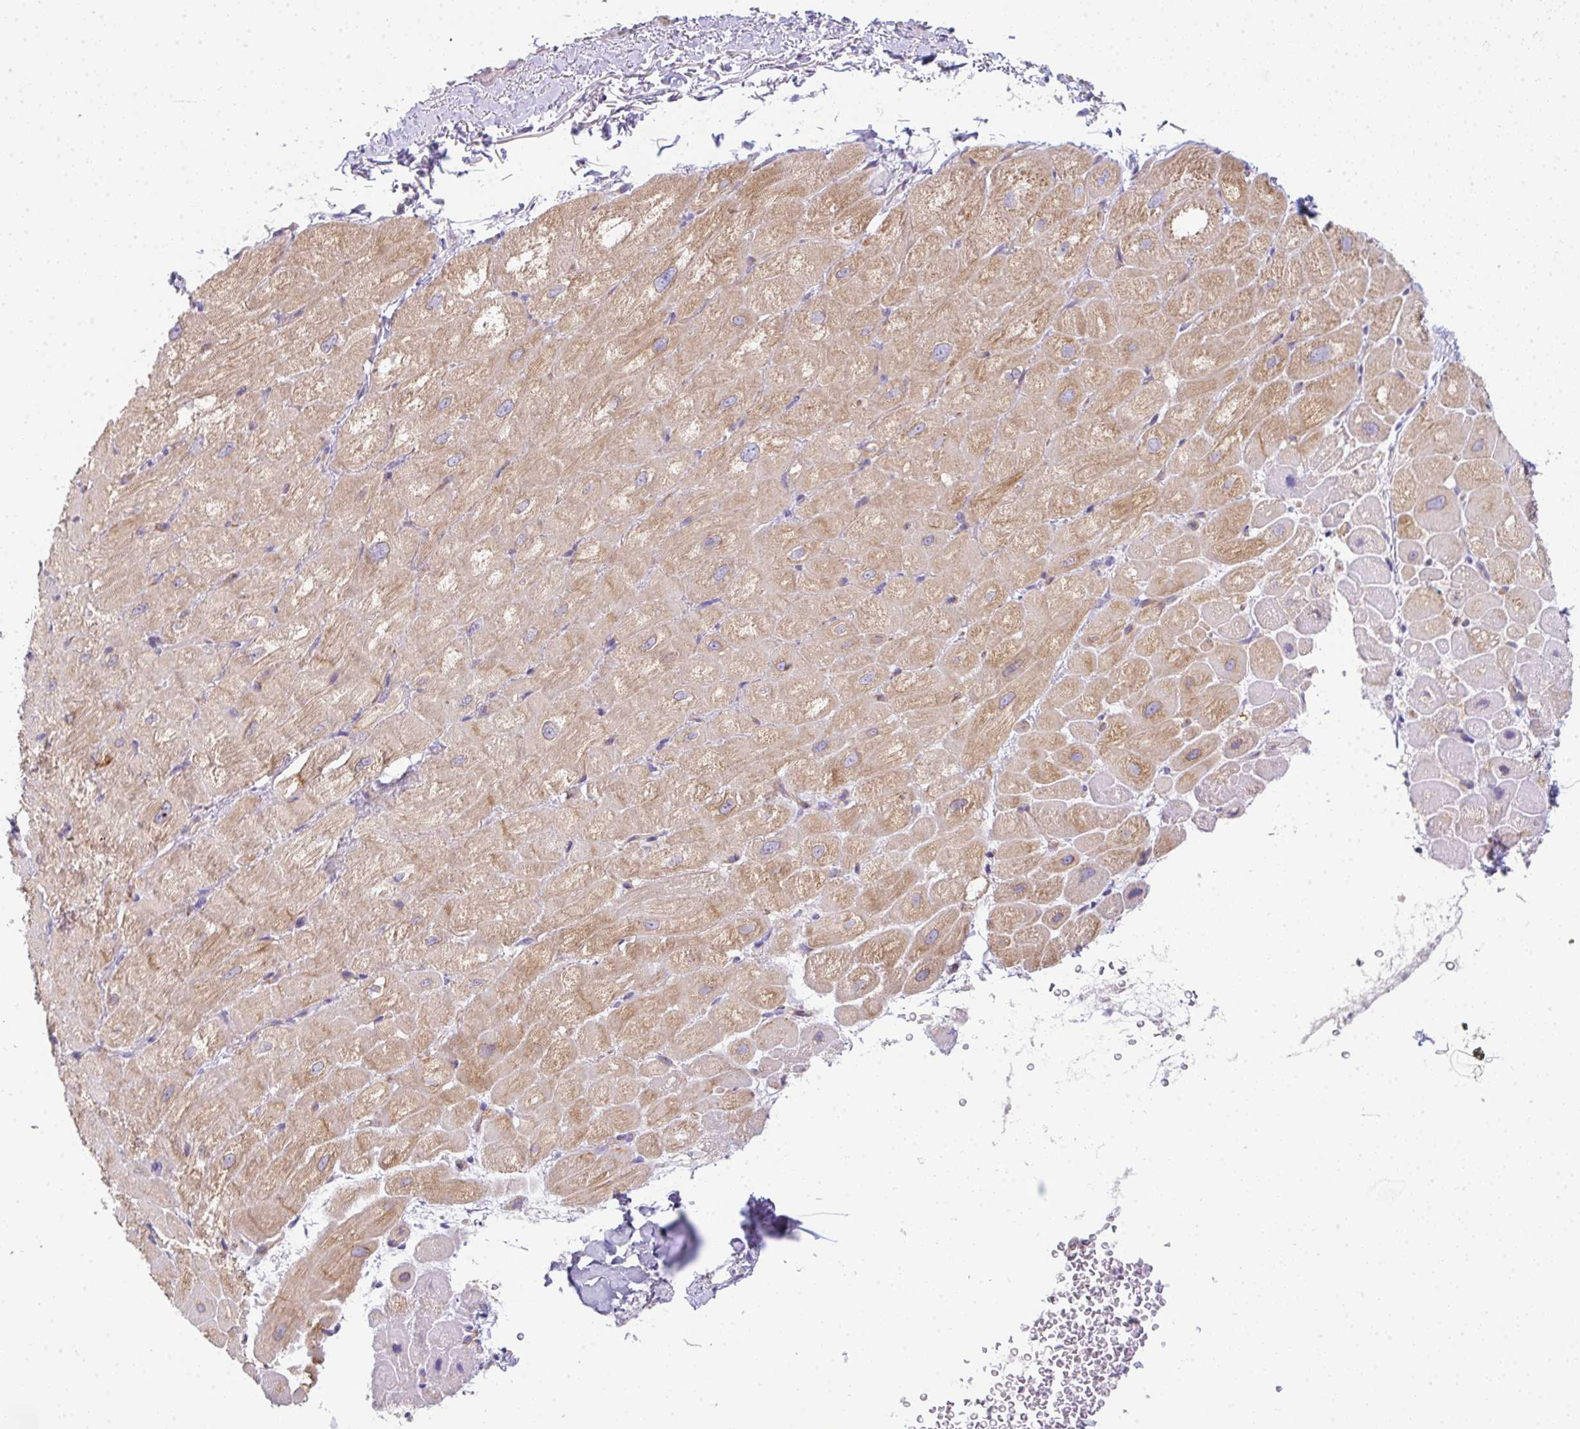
{"staining": {"intensity": "moderate", "quantity": ">75%", "location": "cytoplasmic/membranous"}, "tissue": "heart muscle", "cell_type": "Cardiomyocytes", "image_type": "normal", "snomed": [{"axis": "morphology", "description": "Normal tissue, NOS"}, {"axis": "topography", "description": "Heart"}], "caption": "Heart muscle stained with IHC shows moderate cytoplasmic/membranous staining in approximately >75% of cardiomyocytes. The staining is performed using DAB (3,3'-diaminobenzidine) brown chromogen to label protein expression. The nuclei are counter-stained blue using hematoxylin.", "gene": "FILIP1", "patient": {"sex": "male", "age": 62}}